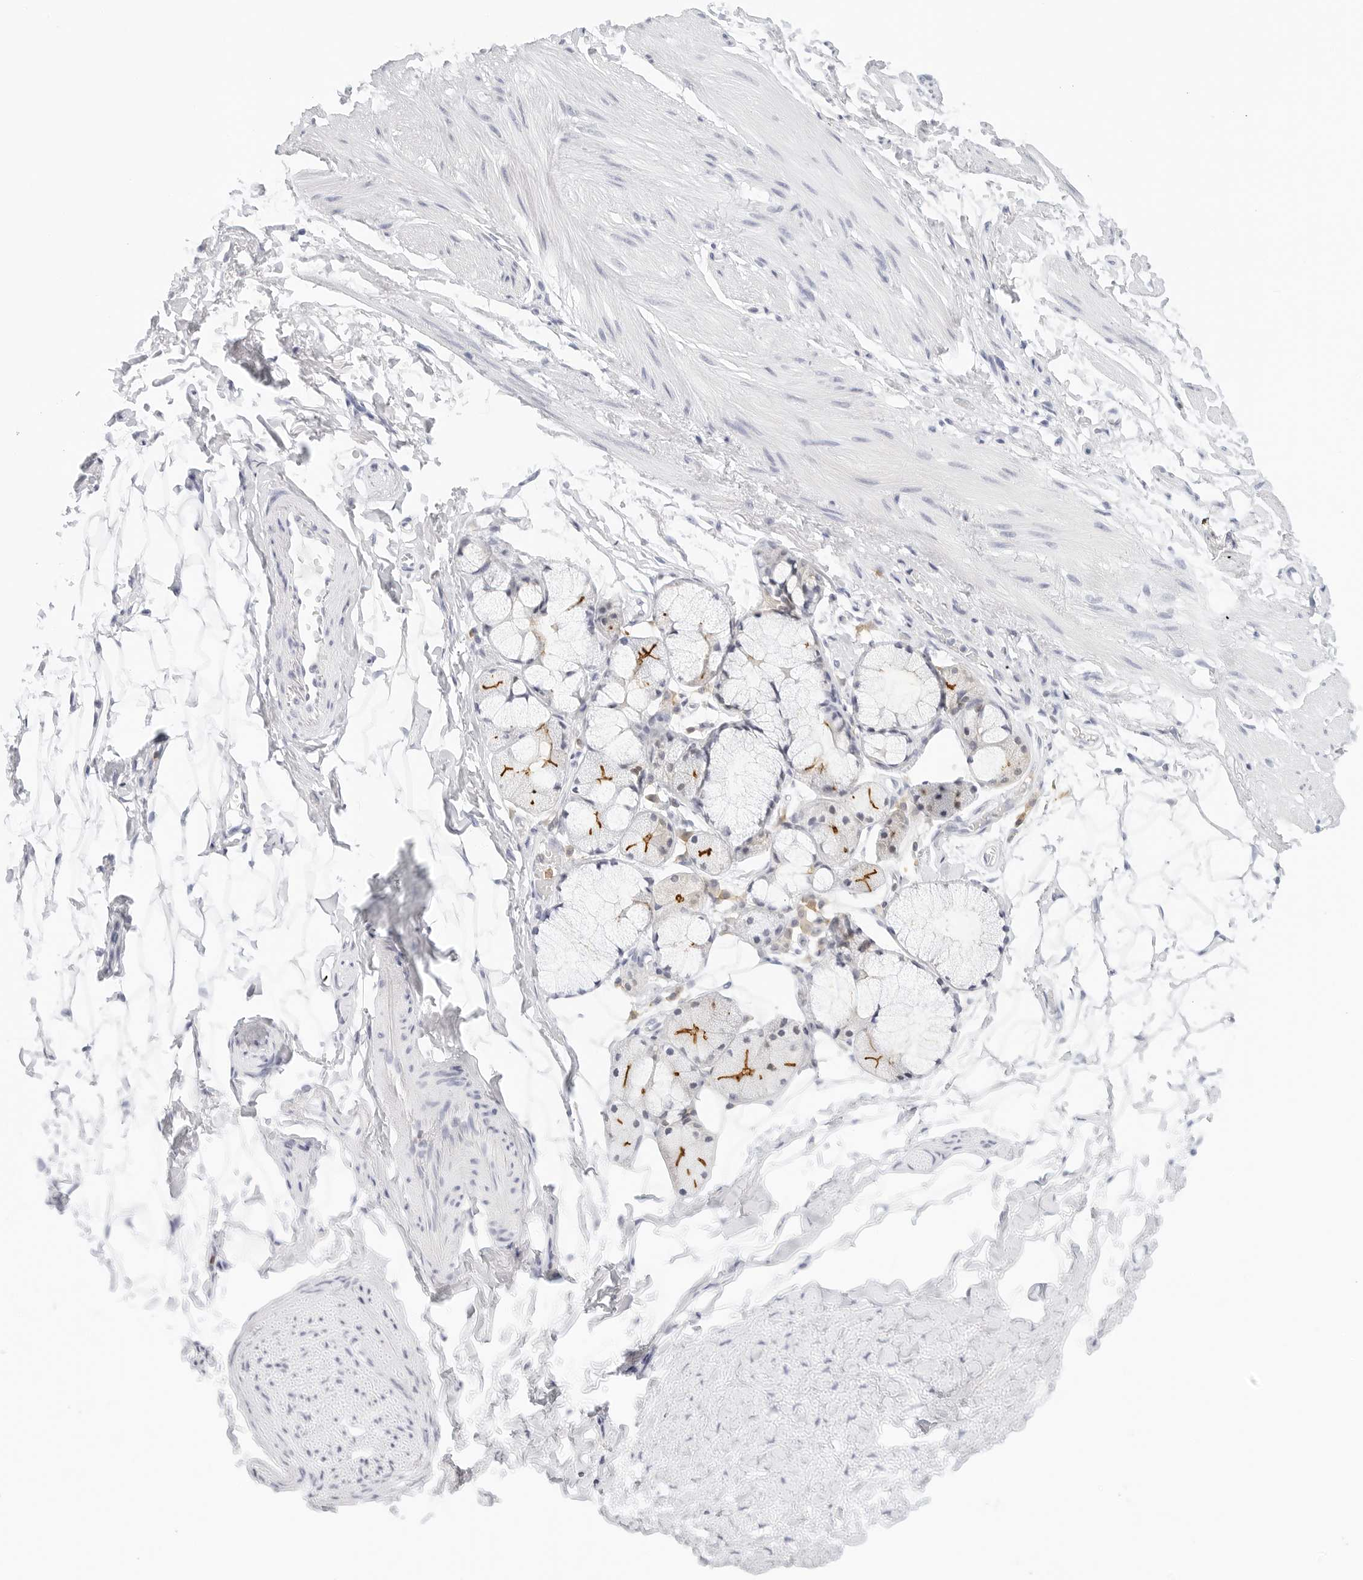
{"staining": {"intensity": "weak", "quantity": "<25%", "location": "cytoplasmic/membranous"}, "tissue": "adipose tissue", "cell_type": "Adipocytes", "image_type": "normal", "snomed": [{"axis": "morphology", "description": "Normal tissue, NOS"}, {"axis": "topography", "description": "Cartilage tissue"}, {"axis": "topography", "description": "Bronchus"}], "caption": "IHC micrograph of normal human adipose tissue stained for a protein (brown), which reveals no positivity in adipocytes. (Immunohistochemistry, brightfield microscopy, high magnification).", "gene": "SLC9A3R1", "patient": {"sex": "female", "age": 73}}